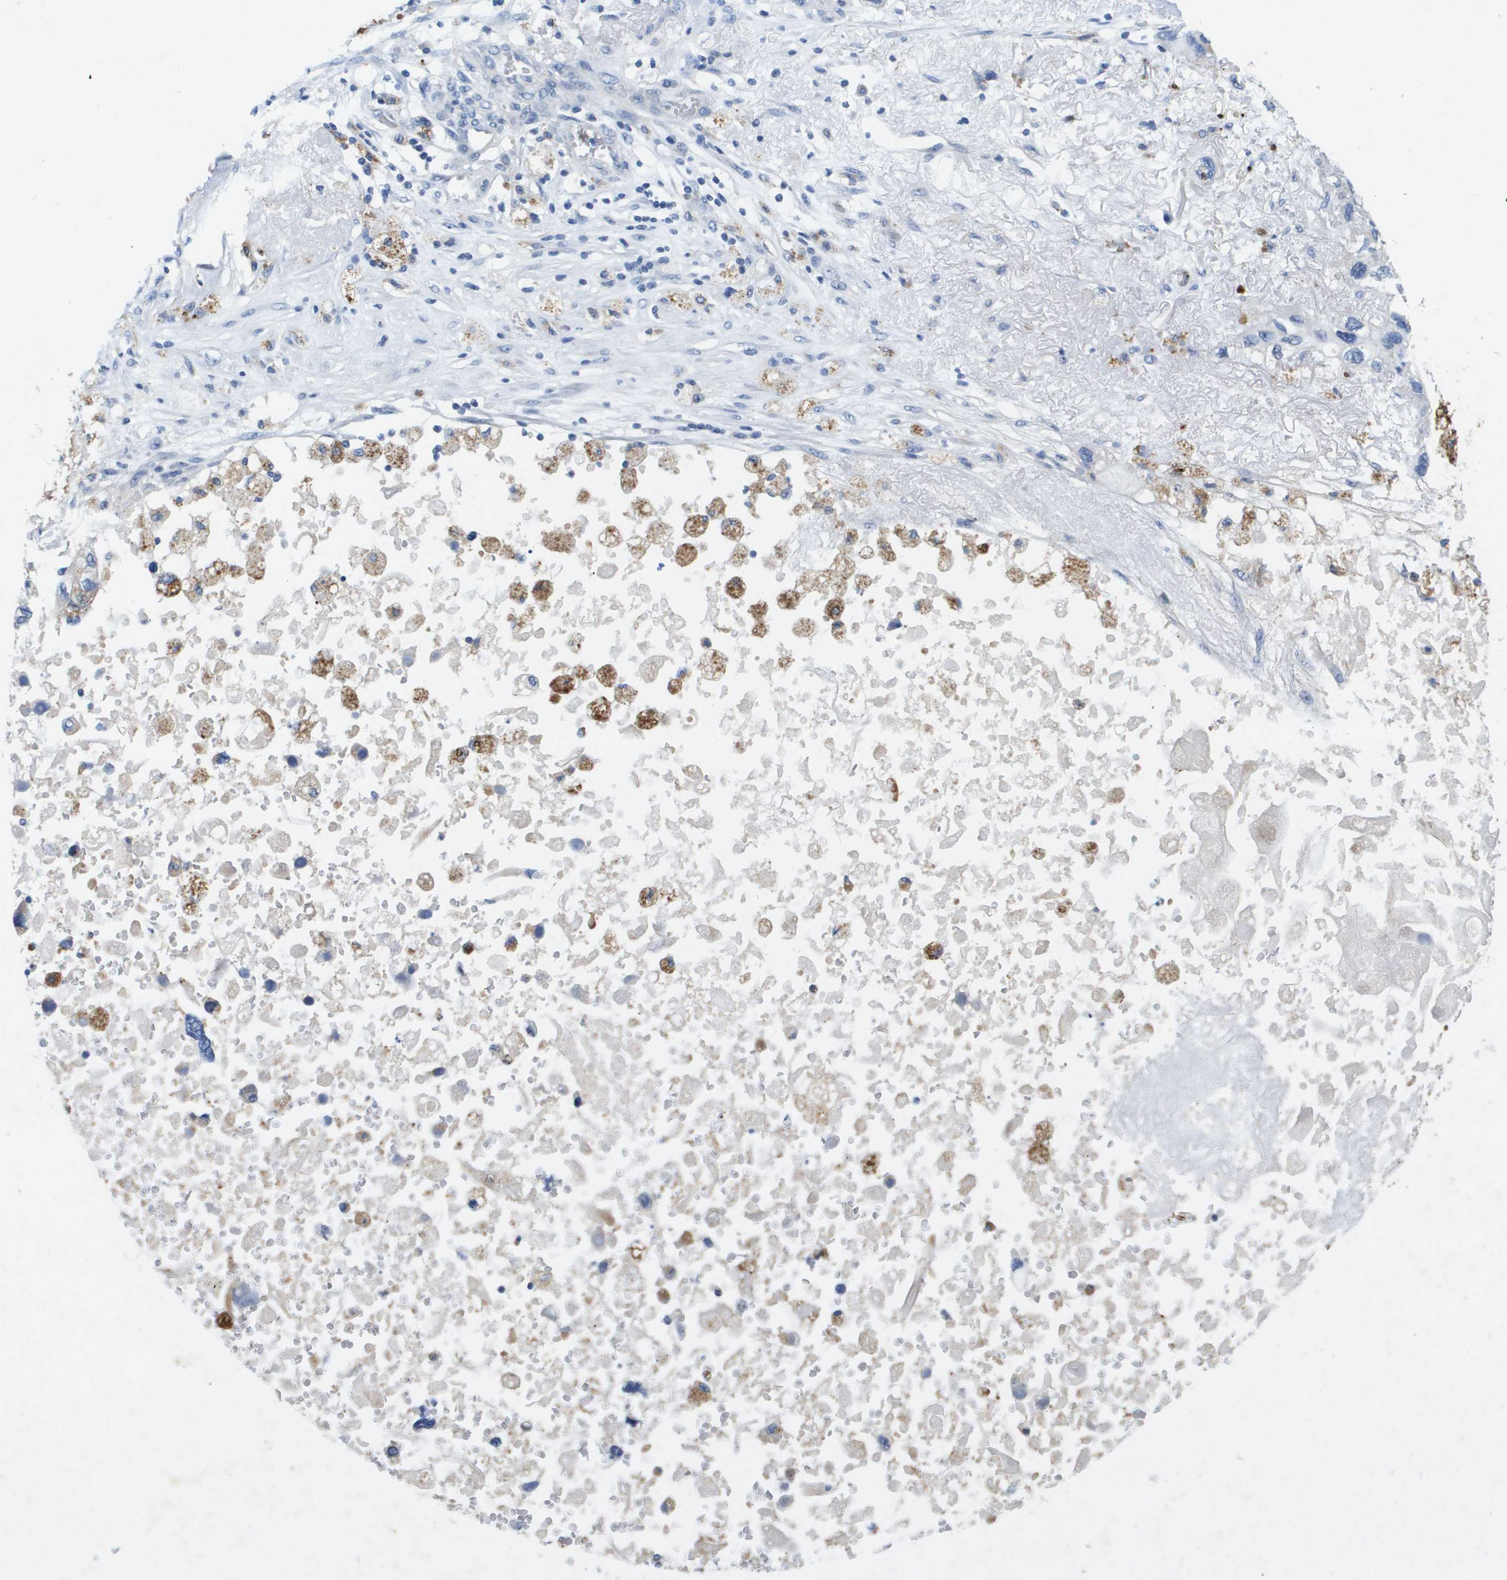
{"staining": {"intensity": "negative", "quantity": "none", "location": "none"}, "tissue": "lung cancer", "cell_type": "Tumor cells", "image_type": "cancer", "snomed": [{"axis": "morphology", "description": "Squamous cell carcinoma, NOS"}, {"axis": "topography", "description": "Lung"}], "caption": "The photomicrograph displays no significant positivity in tumor cells of lung cancer.", "gene": "LIPG", "patient": {"sex": "female", "age": 73}}